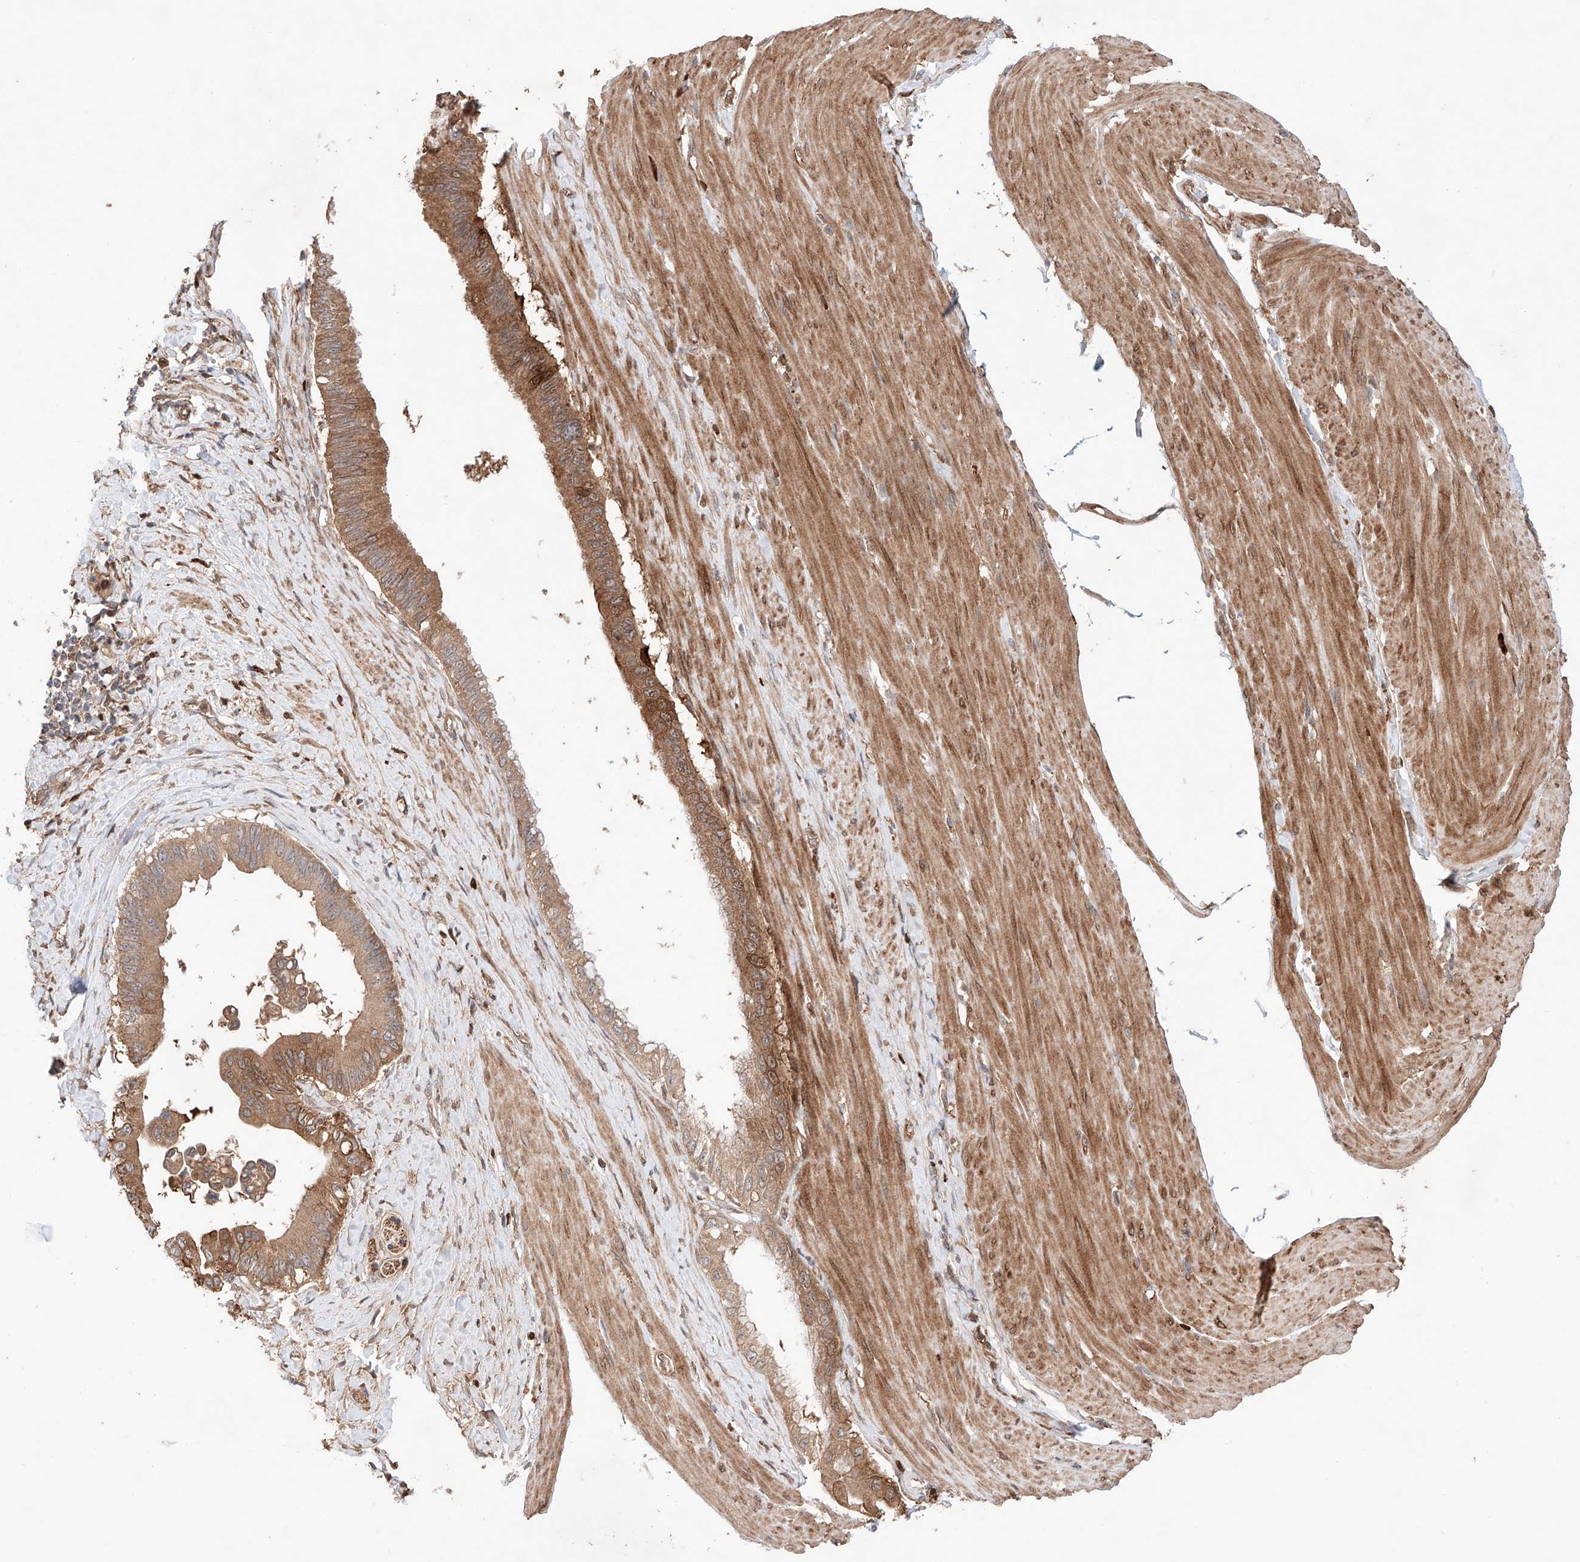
{"staining": {"intensity": "moderate", "quantity": ">75%", "location": "cytoplasmic/membranous"}, "tissue": "pancreatic cancer", "cell_type": "Tumor cells", "image_type": "cancer", "snomed": [{"axis": "morphology", "description": "Adenocarcinoma, NOS"}, {"axis": "topography", "description": "Pancreas"}], "caption": "Human pancreatic cancer stained for a protein (brown) demonstrates moderate cytoplasmic/membranous positive staining in approximately >75% of tumor cells.", "gene": "IGSF22", "patient": {"sex": "female", "age": 56}}